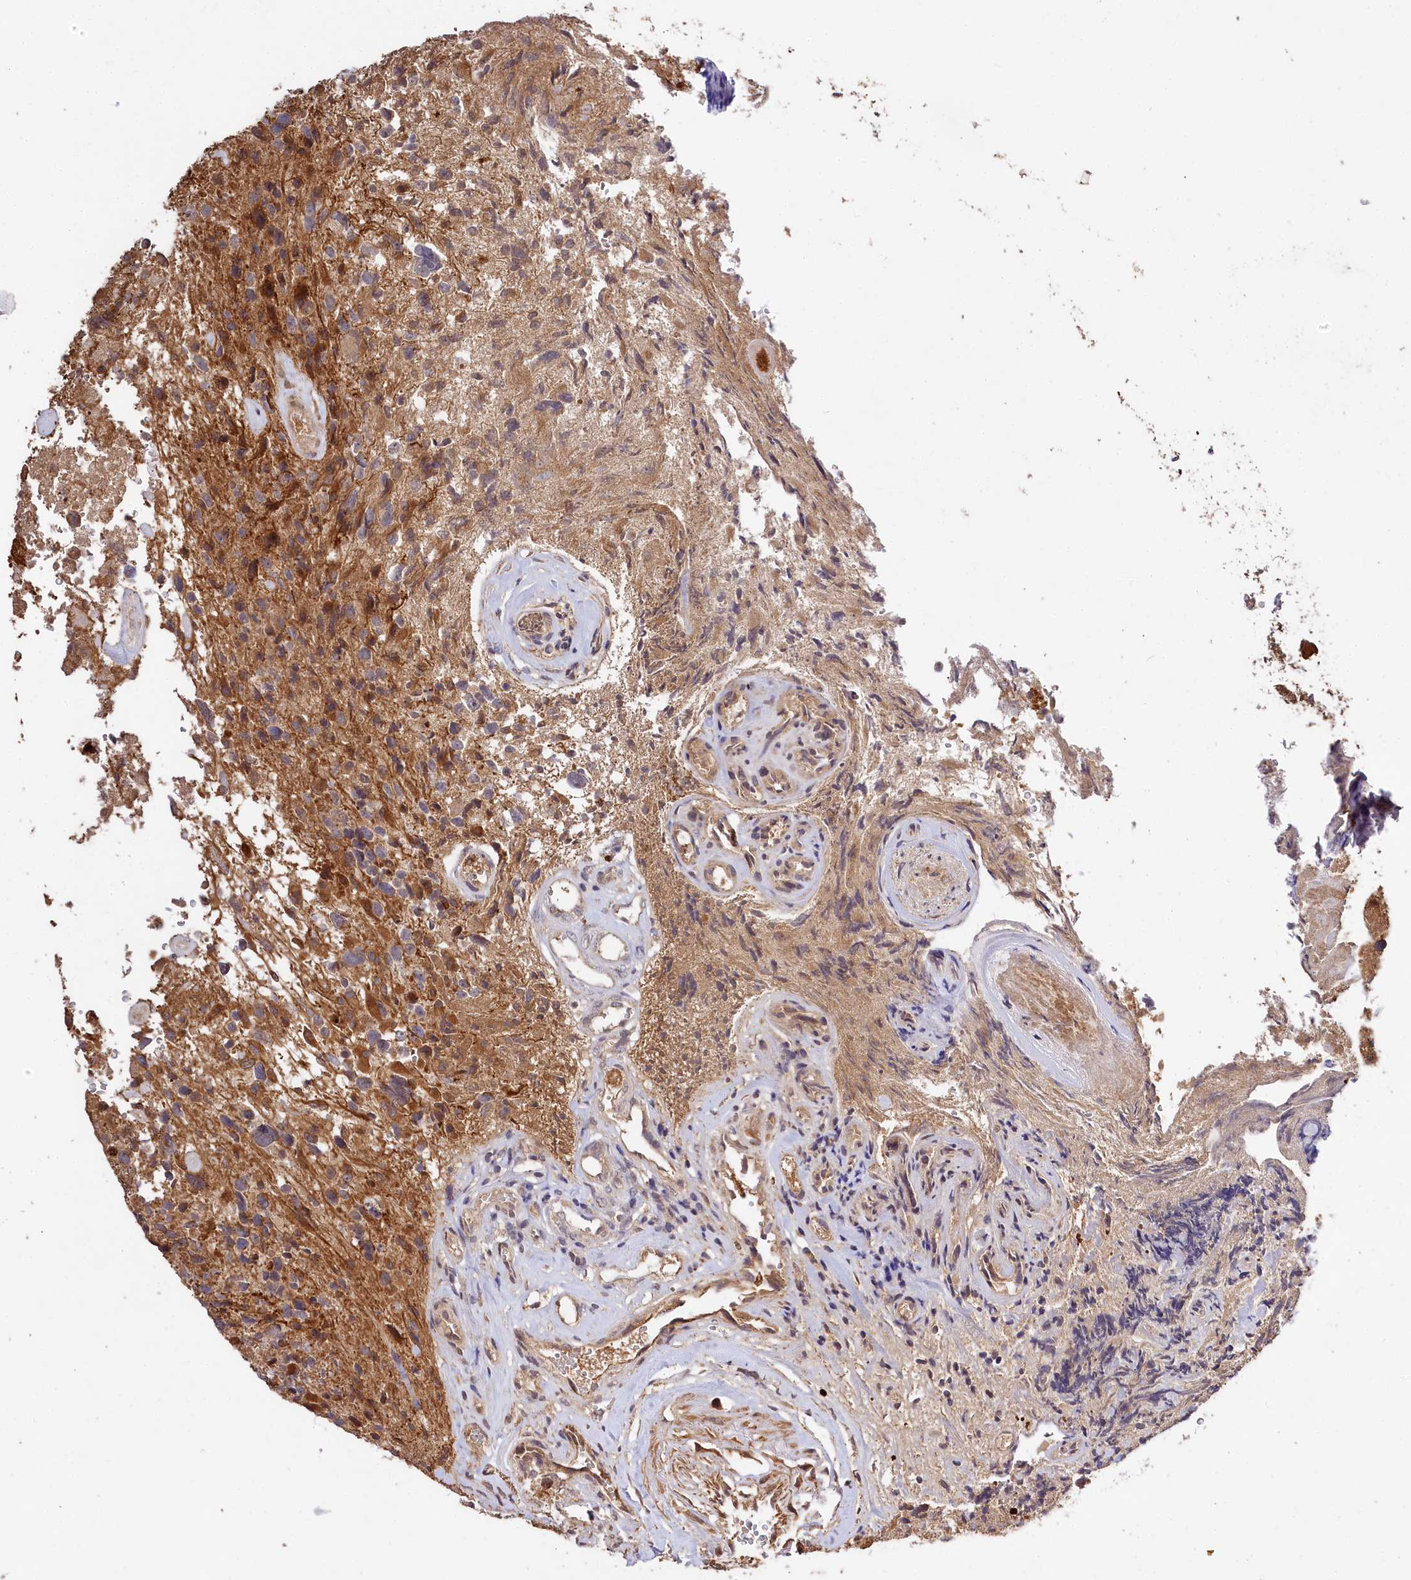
{"staining": {"intensity": "weak", "quantity": "25%-75%", "location": "cytoplasmic/membranous"}, "tissue": "glioma", "cell_type": "Tumor cells", "image_type": "cancer", "snomed": [{"axis": "morphology", "description": "Glioma, malignant, High grade"}, {"axis": "topography", "description": "Brain"}], "caption": "Weak cytoplasmic/membranous positivity is appreciated in approximately 25%-75% of tumor cells in glioma. (Stains: DAB in brown, nuclei in blue, Microscopy: brightfield microscopy at high magnification).", "gene": "MCF2L2", "patient": {"sex": "male", "age": 69}}